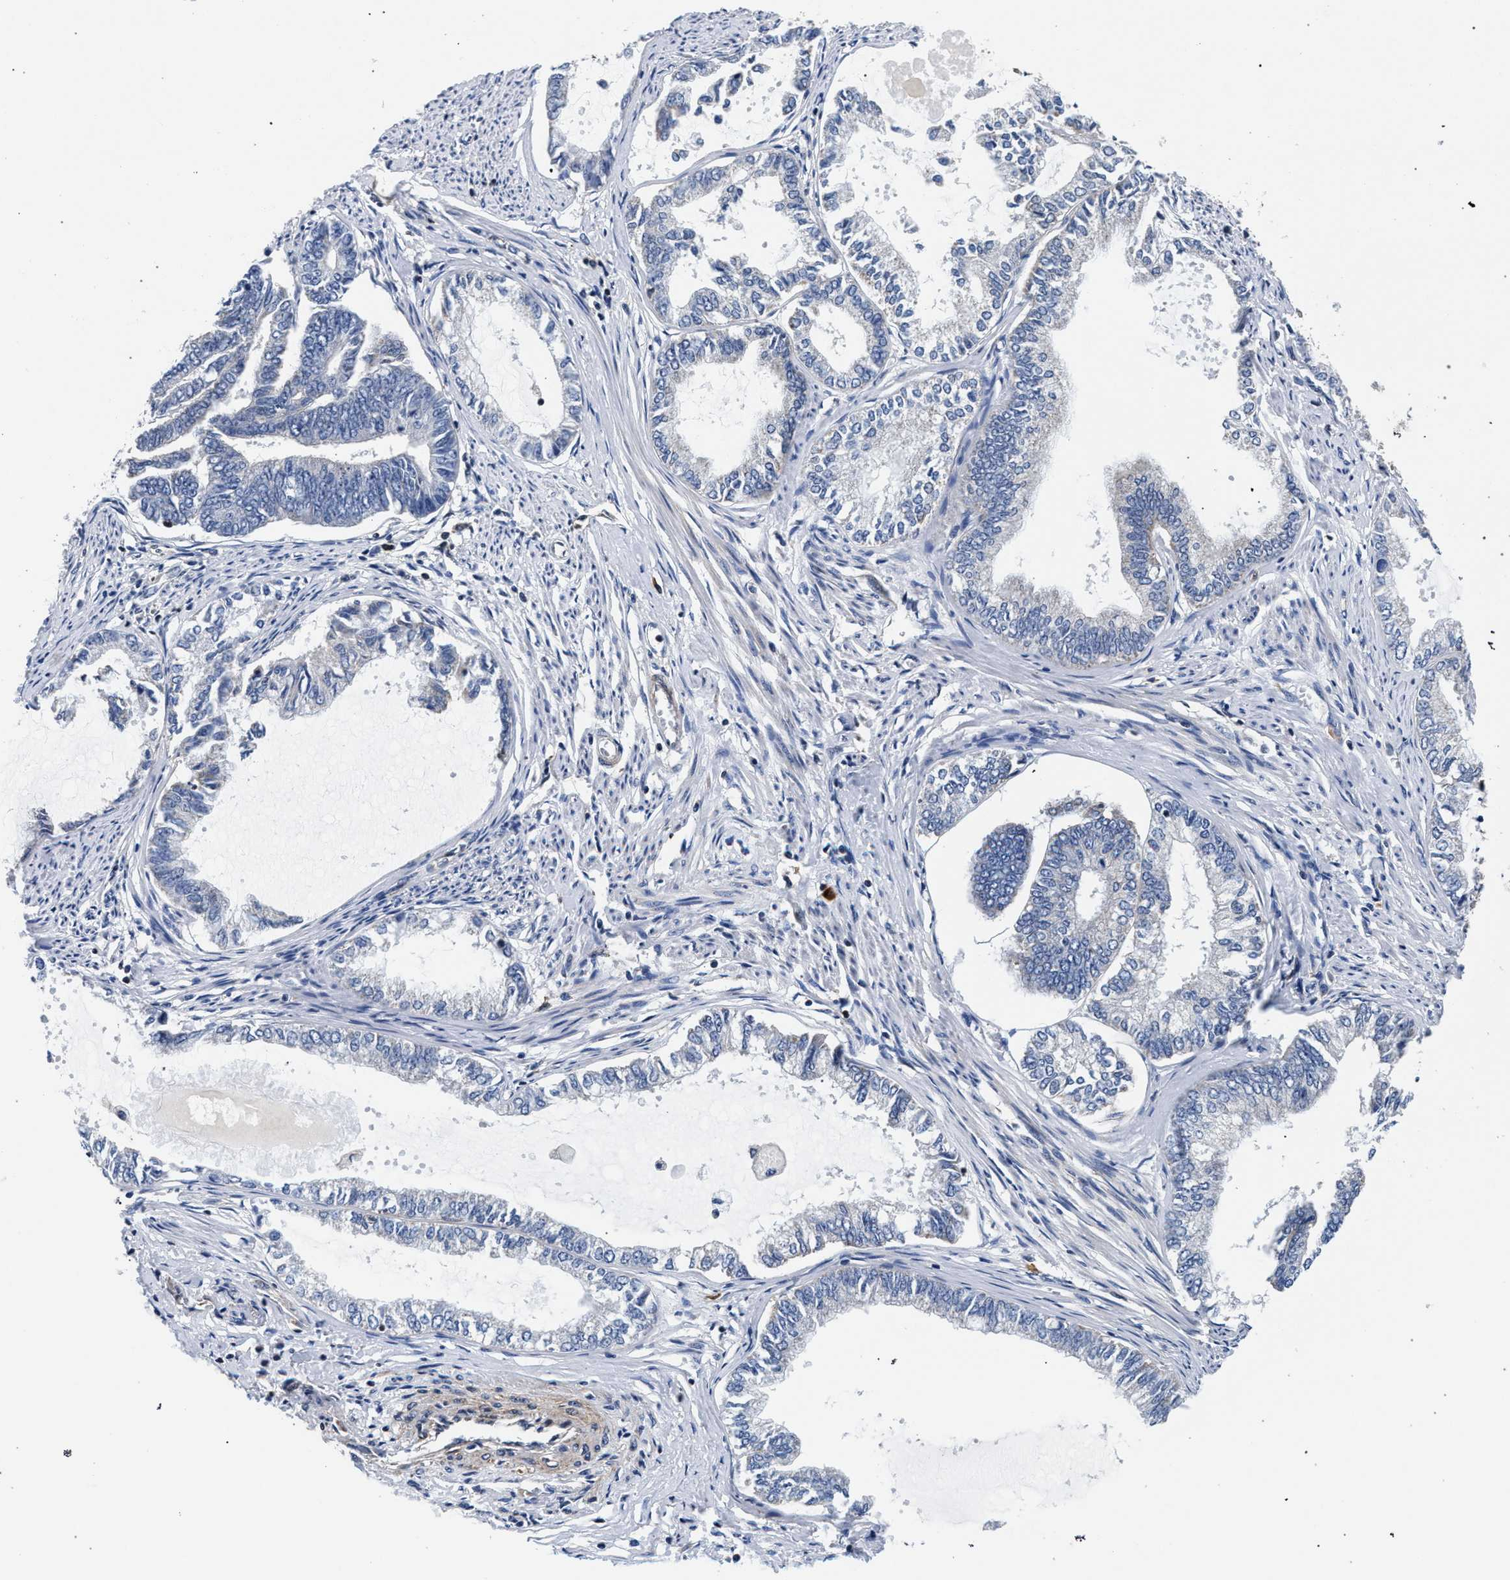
{"staining": {"intensity": "negative", "quantity": "none", "location": "none"}, "tissue": "endometrial cancer", "cell_type": "Tumor cells", "image_type": "cancer", "snomed": [{"axis": "morphology", "description": "Adenocarcinoma, NOS"}, {"axis": "topography", "description": "Endometrium"}], "caption": "Immunohistochemistry micrograph of human adenocarcinoma (endometrial) stained for a protein (brown), which reveals no staining in tumor cells.", "gene": "LASP1", "patient": {"sex": "female", "age": 86}}